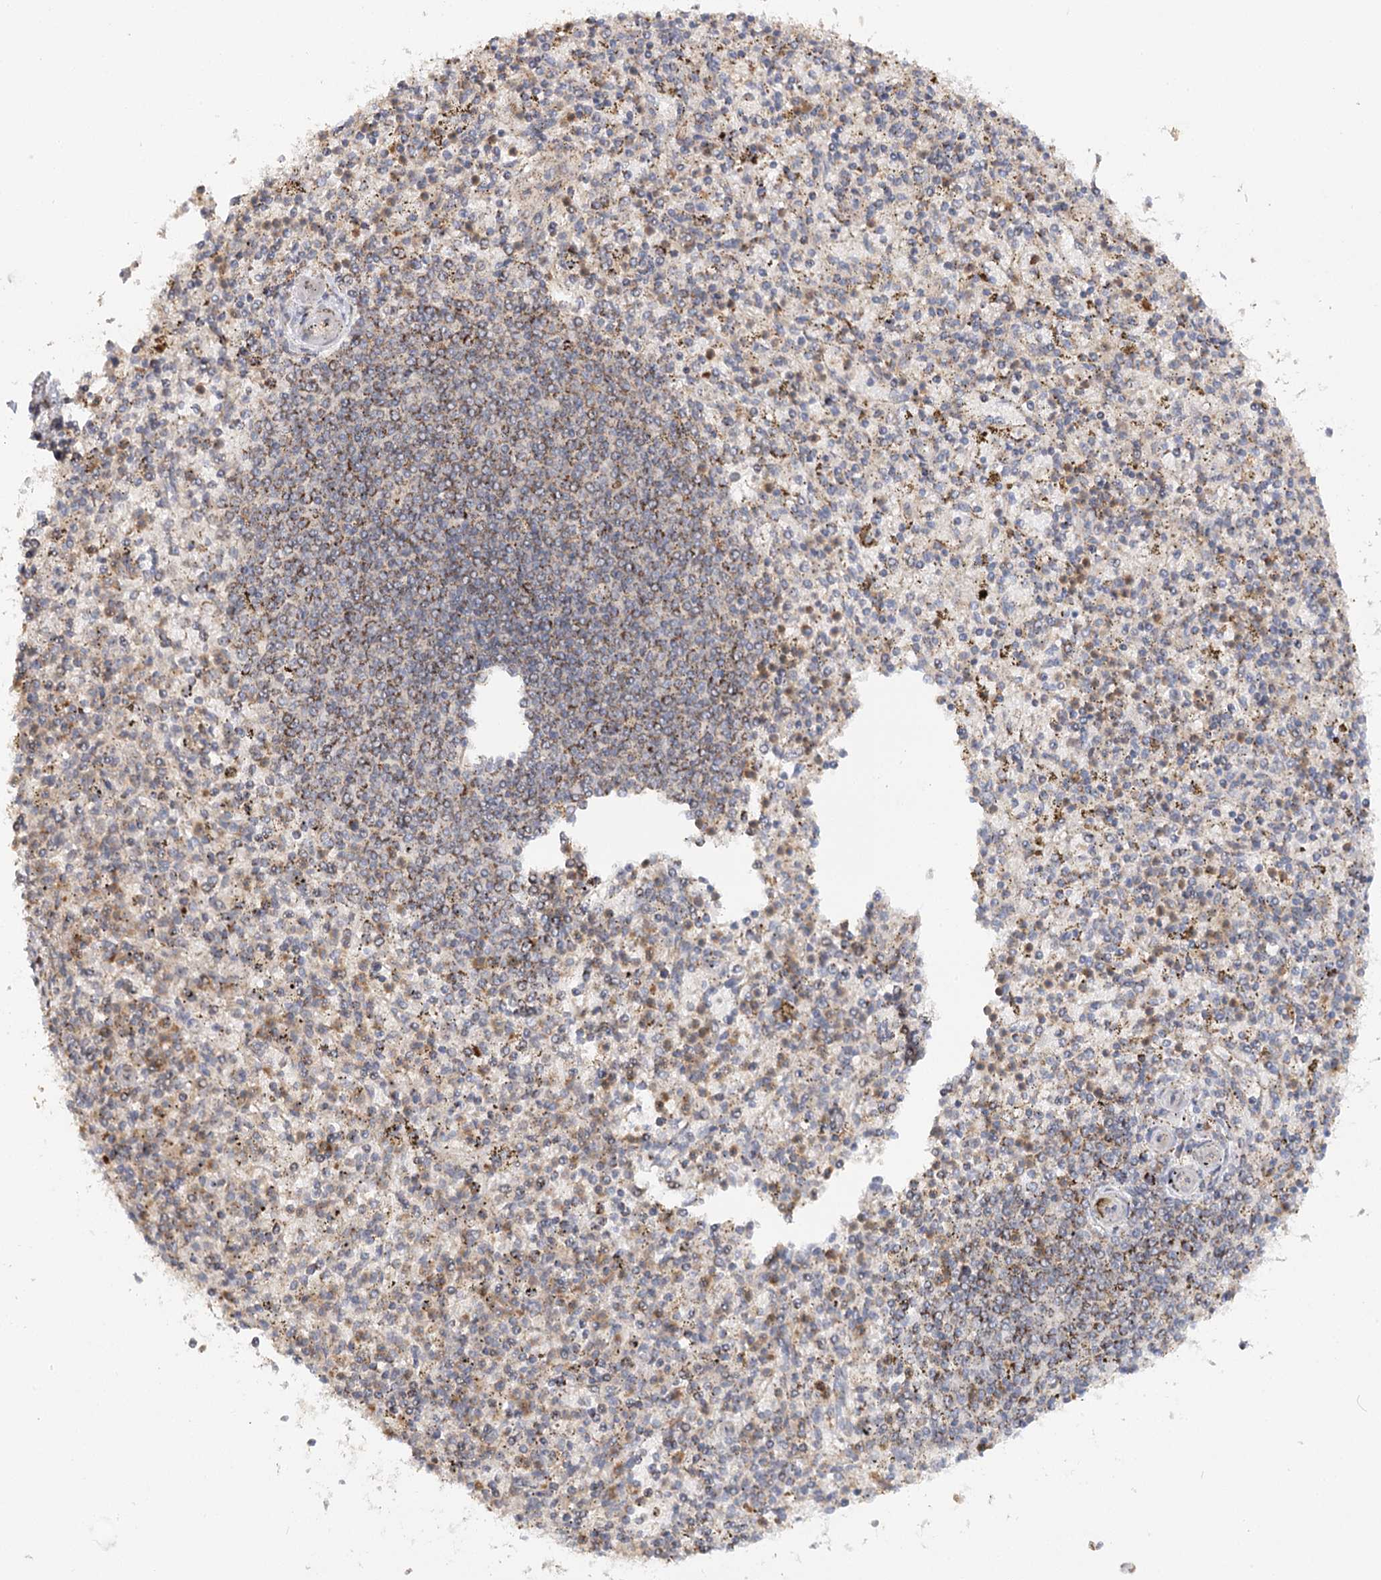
{"staining": {"intensity": "negative", "quantity": "none", "location": "none"}, "tissue": "spleen", "cell_type": "Cells in red pulp", "image_type": "normal", "snomed": [{"axis": "morphology", "description": "Normal tissue, NOS"}, {"axis": "topography", "description": "Spleen"}], "caption": "Image shows no protein staining in cells in red pulp of unremarkable spleen. (IHC, brightfield microscopy, high magnification).", "gene": "ZNRF3", "patient": {"sex": "male", "age": 72}}